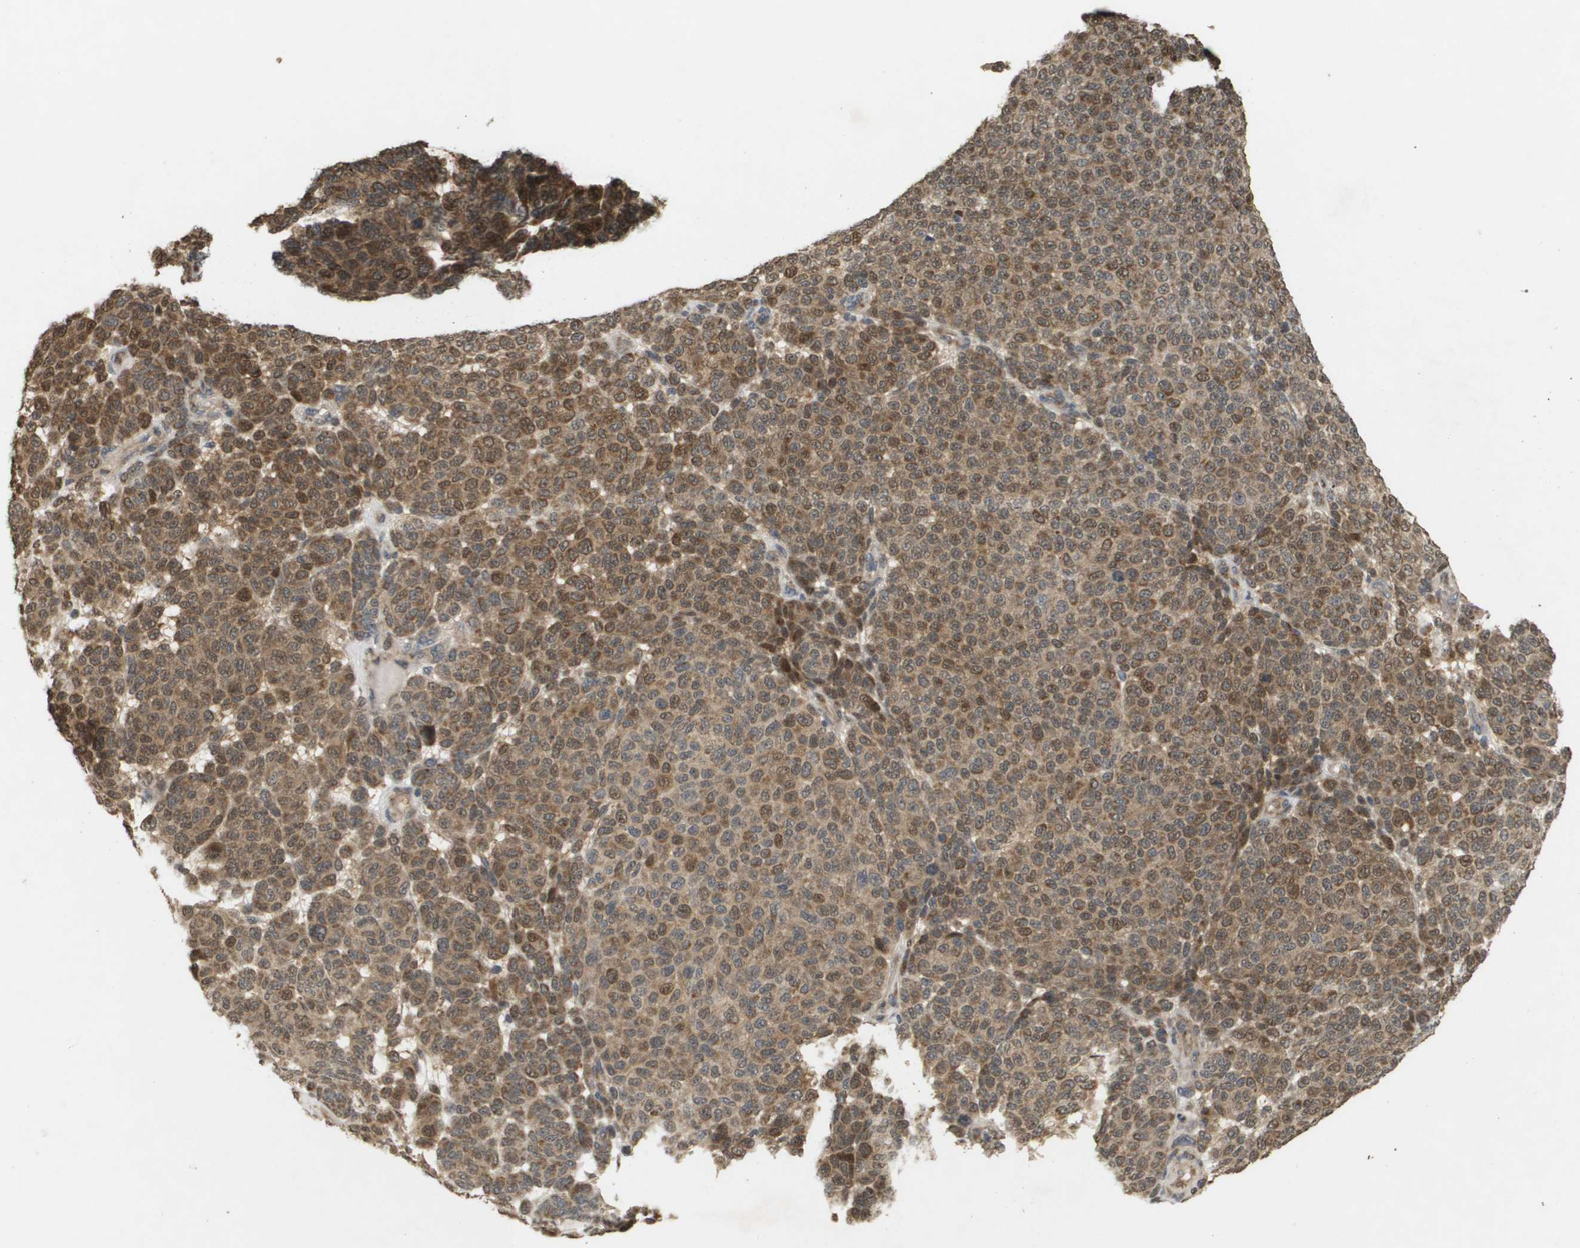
{"staining": {"intensity": "moderate", "quantity": ">75%", "location": "cytoplasmic/membranous"}, "tissue": "melanoma", "cell_type": "Tumor cells", "image_type": "cancer", "snomed": [{"axis": "morphology", "description": "Malignant melanoma, NOS"}, {"axis": "topography", "description": "Skin"}], "caption": "Tumor cells demonstrate medium levels of moderate cytoplasmic/membranous positivity in about >75% of cells in human malignant melanoma. Nuclei are stained in blue.", "gene": "RAB21", "patient": {"sex": "male", "age": 59}}